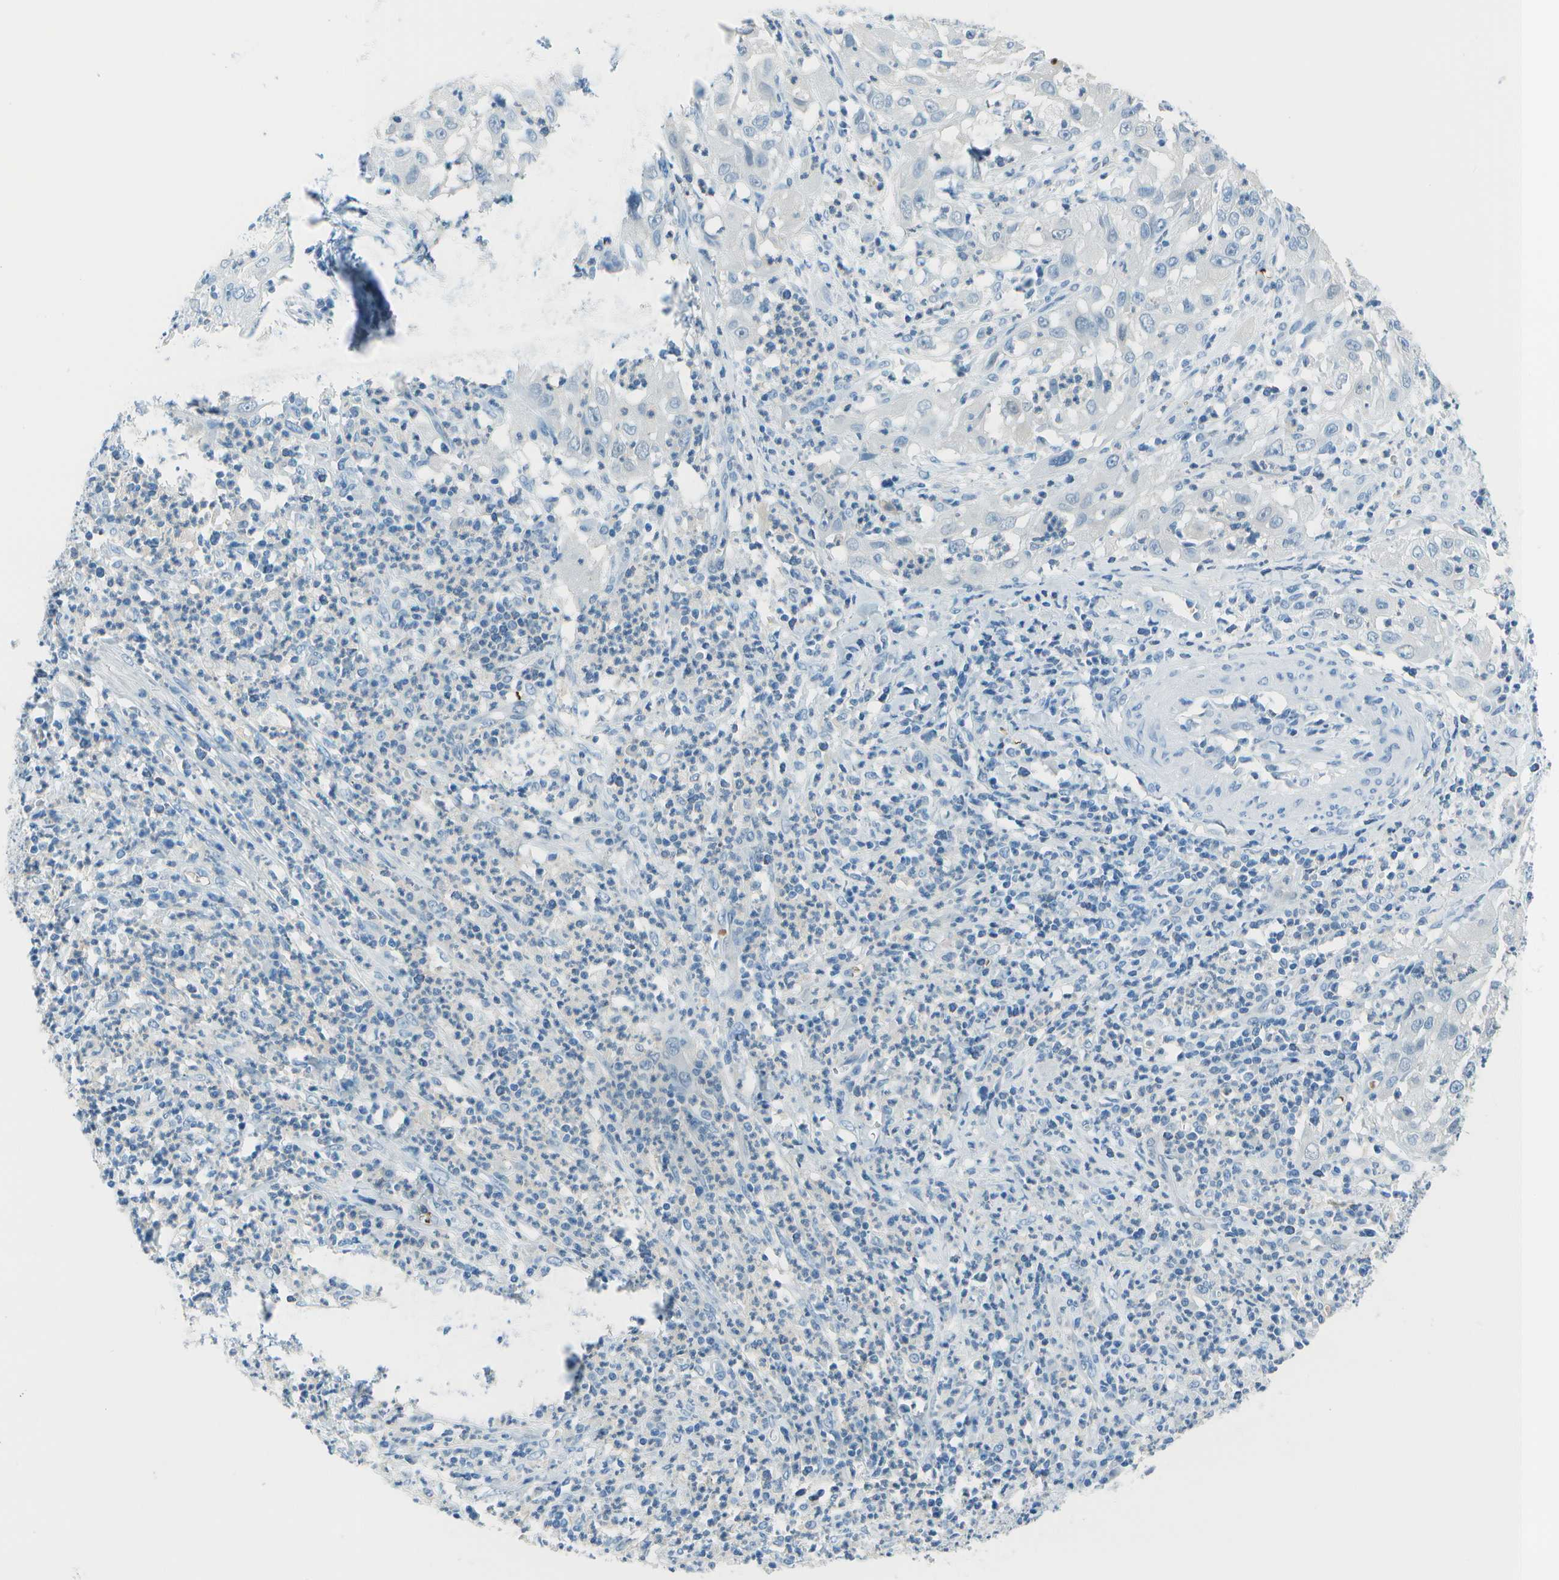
{"staining": {"intensity": "negative", "quantity": "none", "location": "none"}, "tissue": "cervical cancer", "cell_type": "Tumor cells", "image_type": "cancer", "snomed": [{"axis": "morphology", "description": "Squamous cell carcinoma, NOS"}, {"axis": "topography", "description": "Cervix"}], "caption": "This is a histopathology image of immunohistochemistry (IHC) staining of squamous cell carcinoma (cervical), which shows no positivity in tumor cells.", "gene": "ASL", "patient": {"sex": "female", "age": 32}}